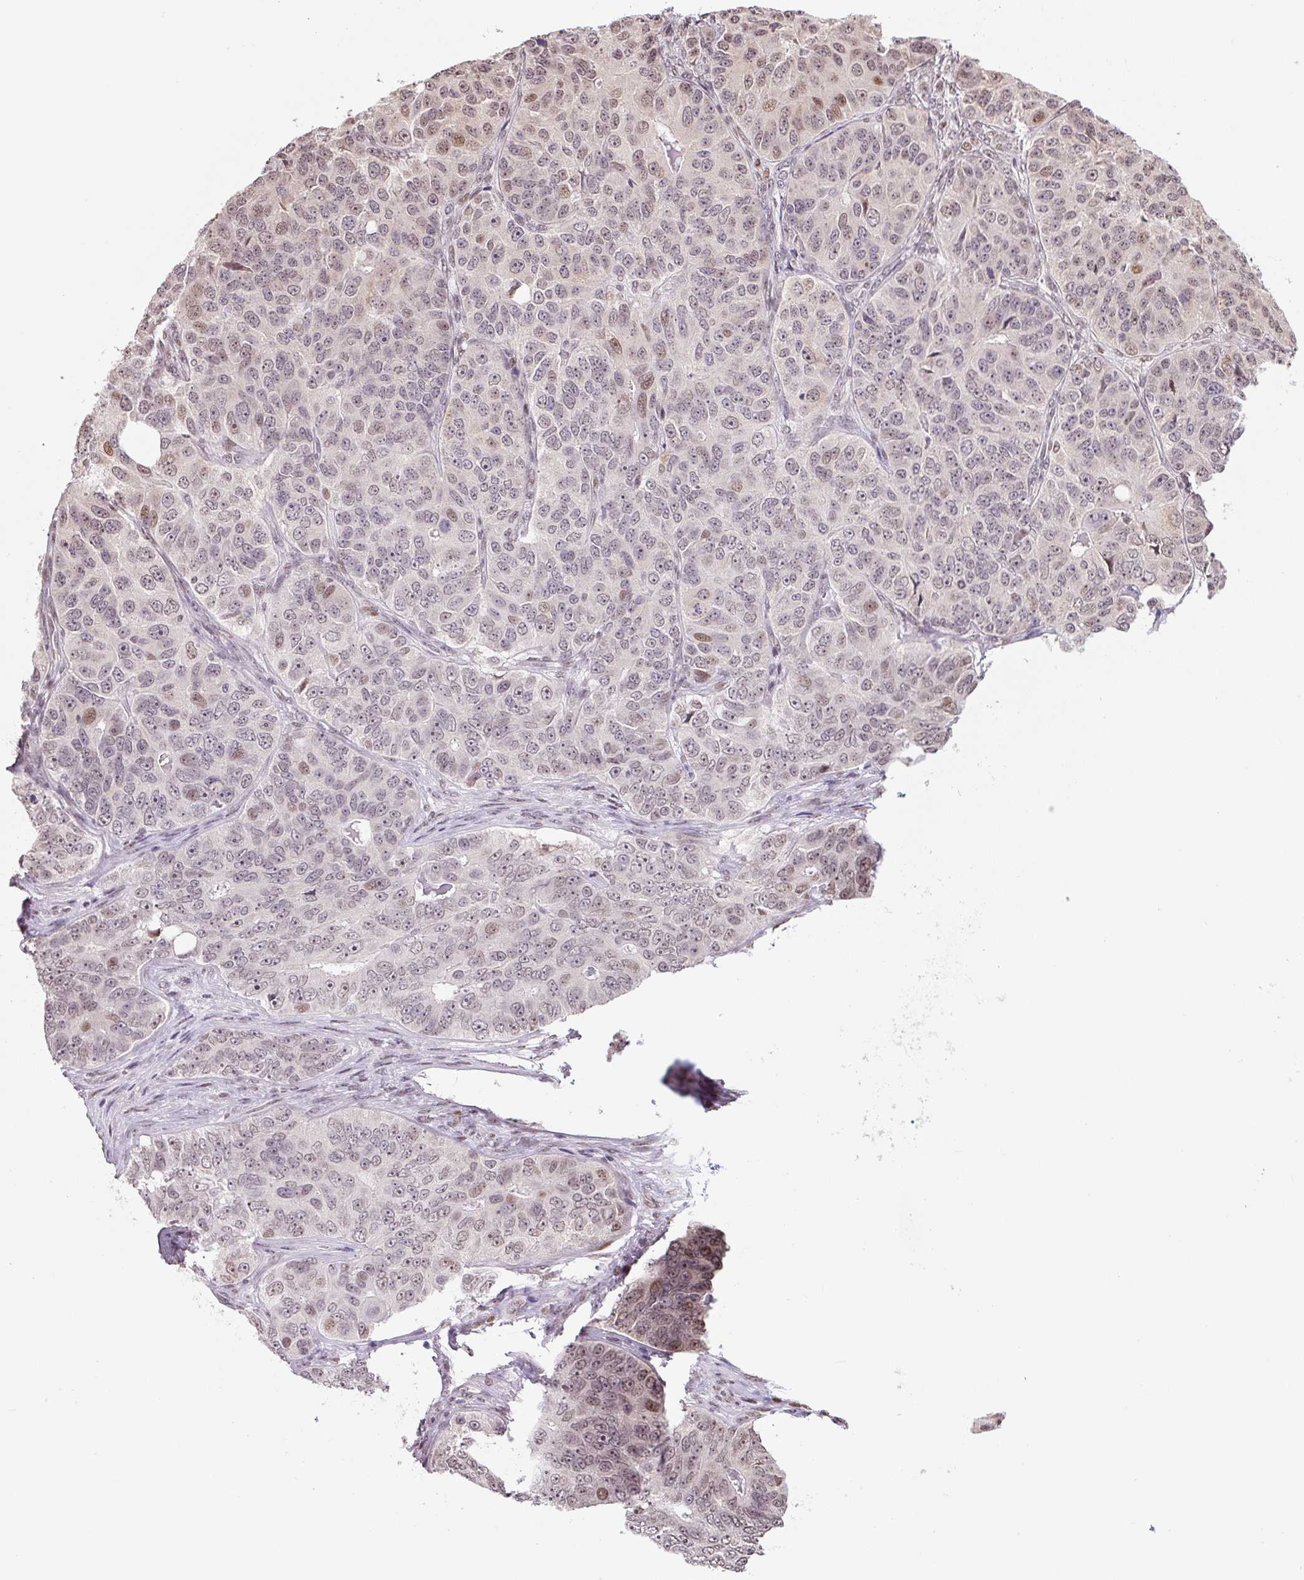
{"staining": {"intensity": "moderate", "quantity": "25%-75%", "location": "nuclear"}, "tissue": "ovarian cancer", "cell_type": "Tumor cells", "image_type": "cancer", "snomed": [{"axis": "morphology", "description": "Carcinoma, endometroid"}, {"axis": "topography", "description": "Ovary"}], "caption": "DAB immunohistochemical staining of endometroid carcinoma (ovarian) displays moderate nuclear protein positivity in approximately 25%-75% of tumor cells. The staining was performed using DAB, with brown indicating positive protein expression. Nuclei are stained blue with hematoxylin.", "gene": "TCFL5", "patient": {"sex": "female", "age": 51}}